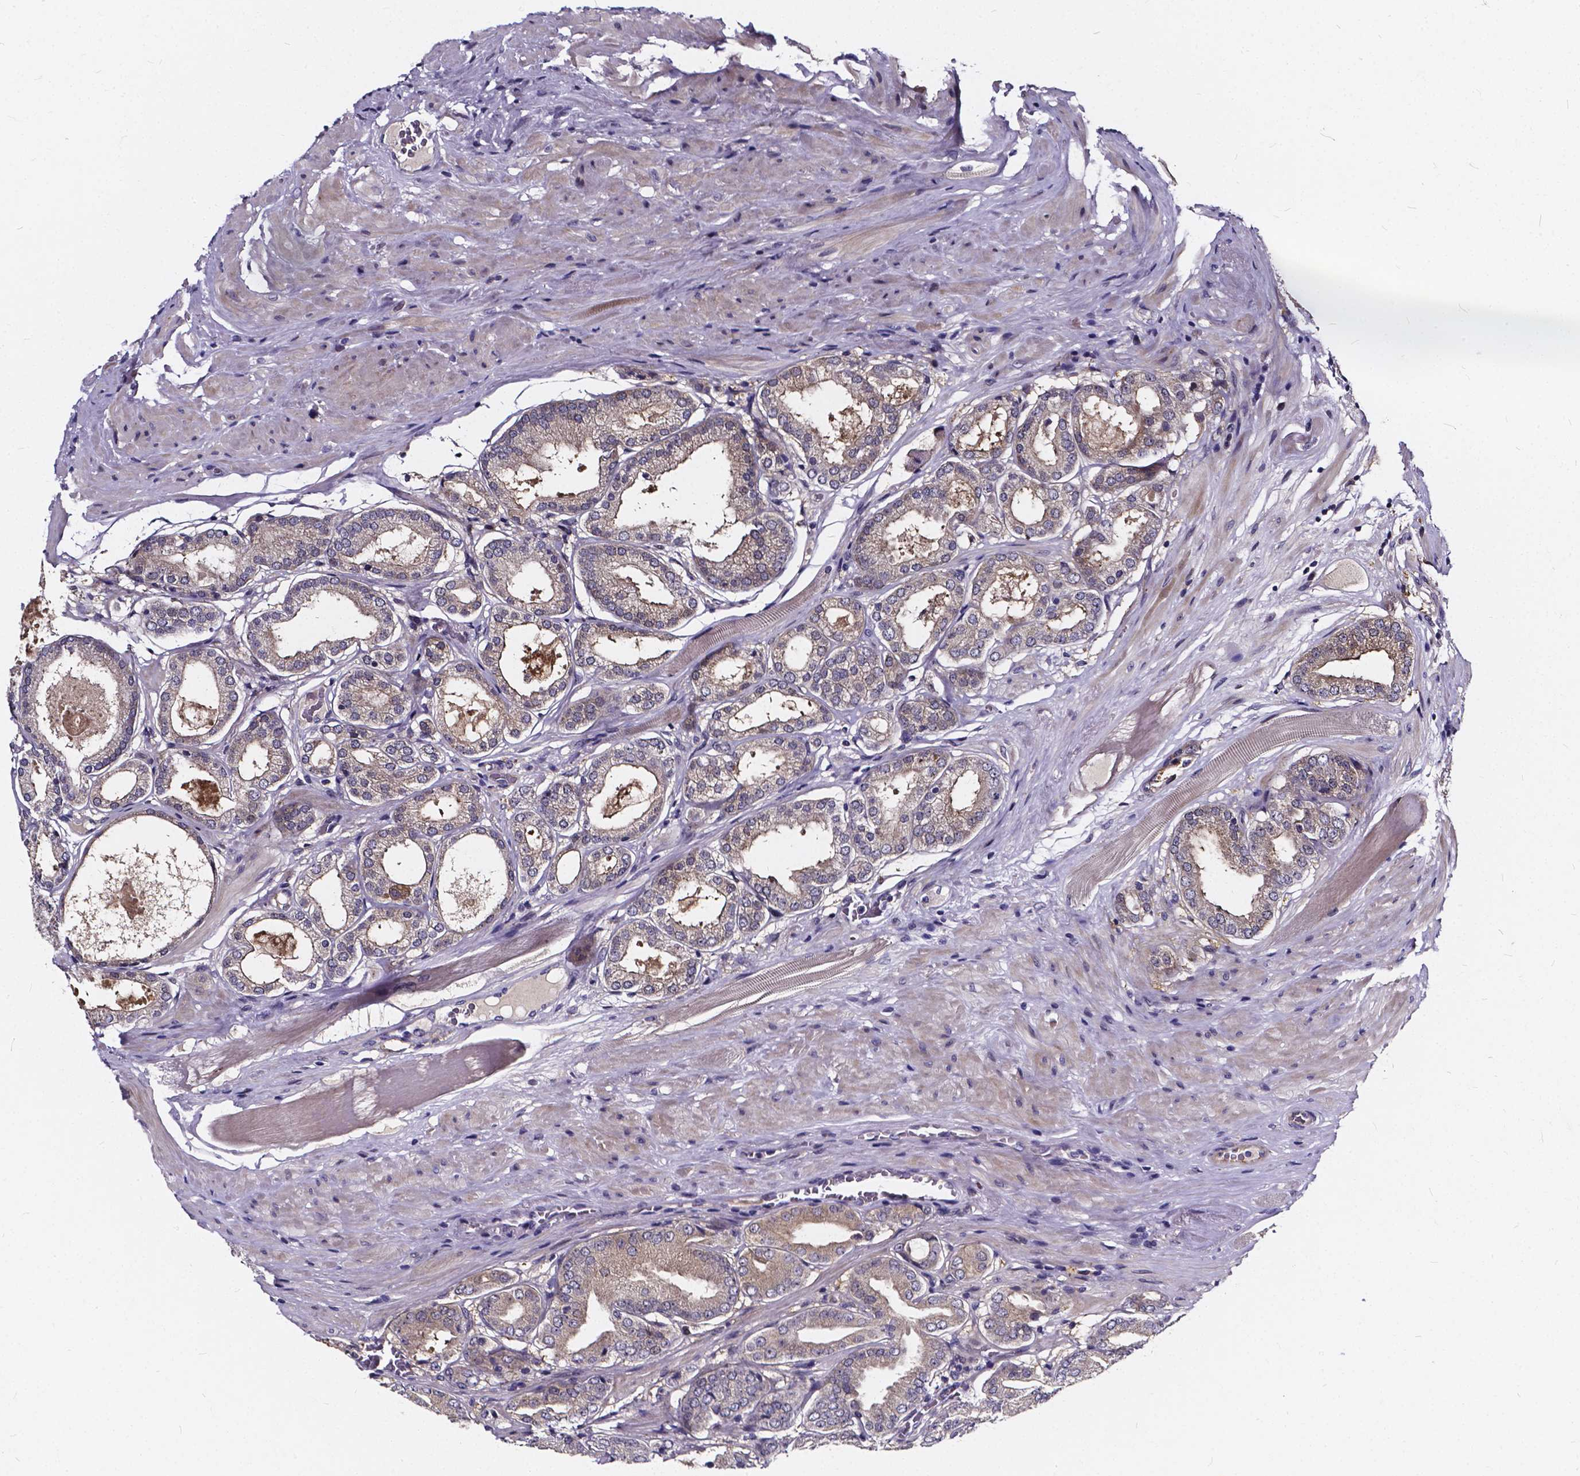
{"staining": {"intensity": "weak", "quantity": "25%-75%", "location": "cytoplasmic/membranous"}, "tissue": "prostate cancer", "cell_type": "Tumor cells", "image_type": "cancer", "snomed": [{"axis": "morphology", "description": "Adenocarcinoma, NOS"}, {"axis": "topography", "description": "Prostate"}], "caption": "Brown immunohistochemical staining in prostate cancer exhibits weak cytoplasmic/membranous expression in approximately 25%-75% of tumor cells.", "gene": "SOWAHA", "patient": {"sex": "male", "age": 63}}